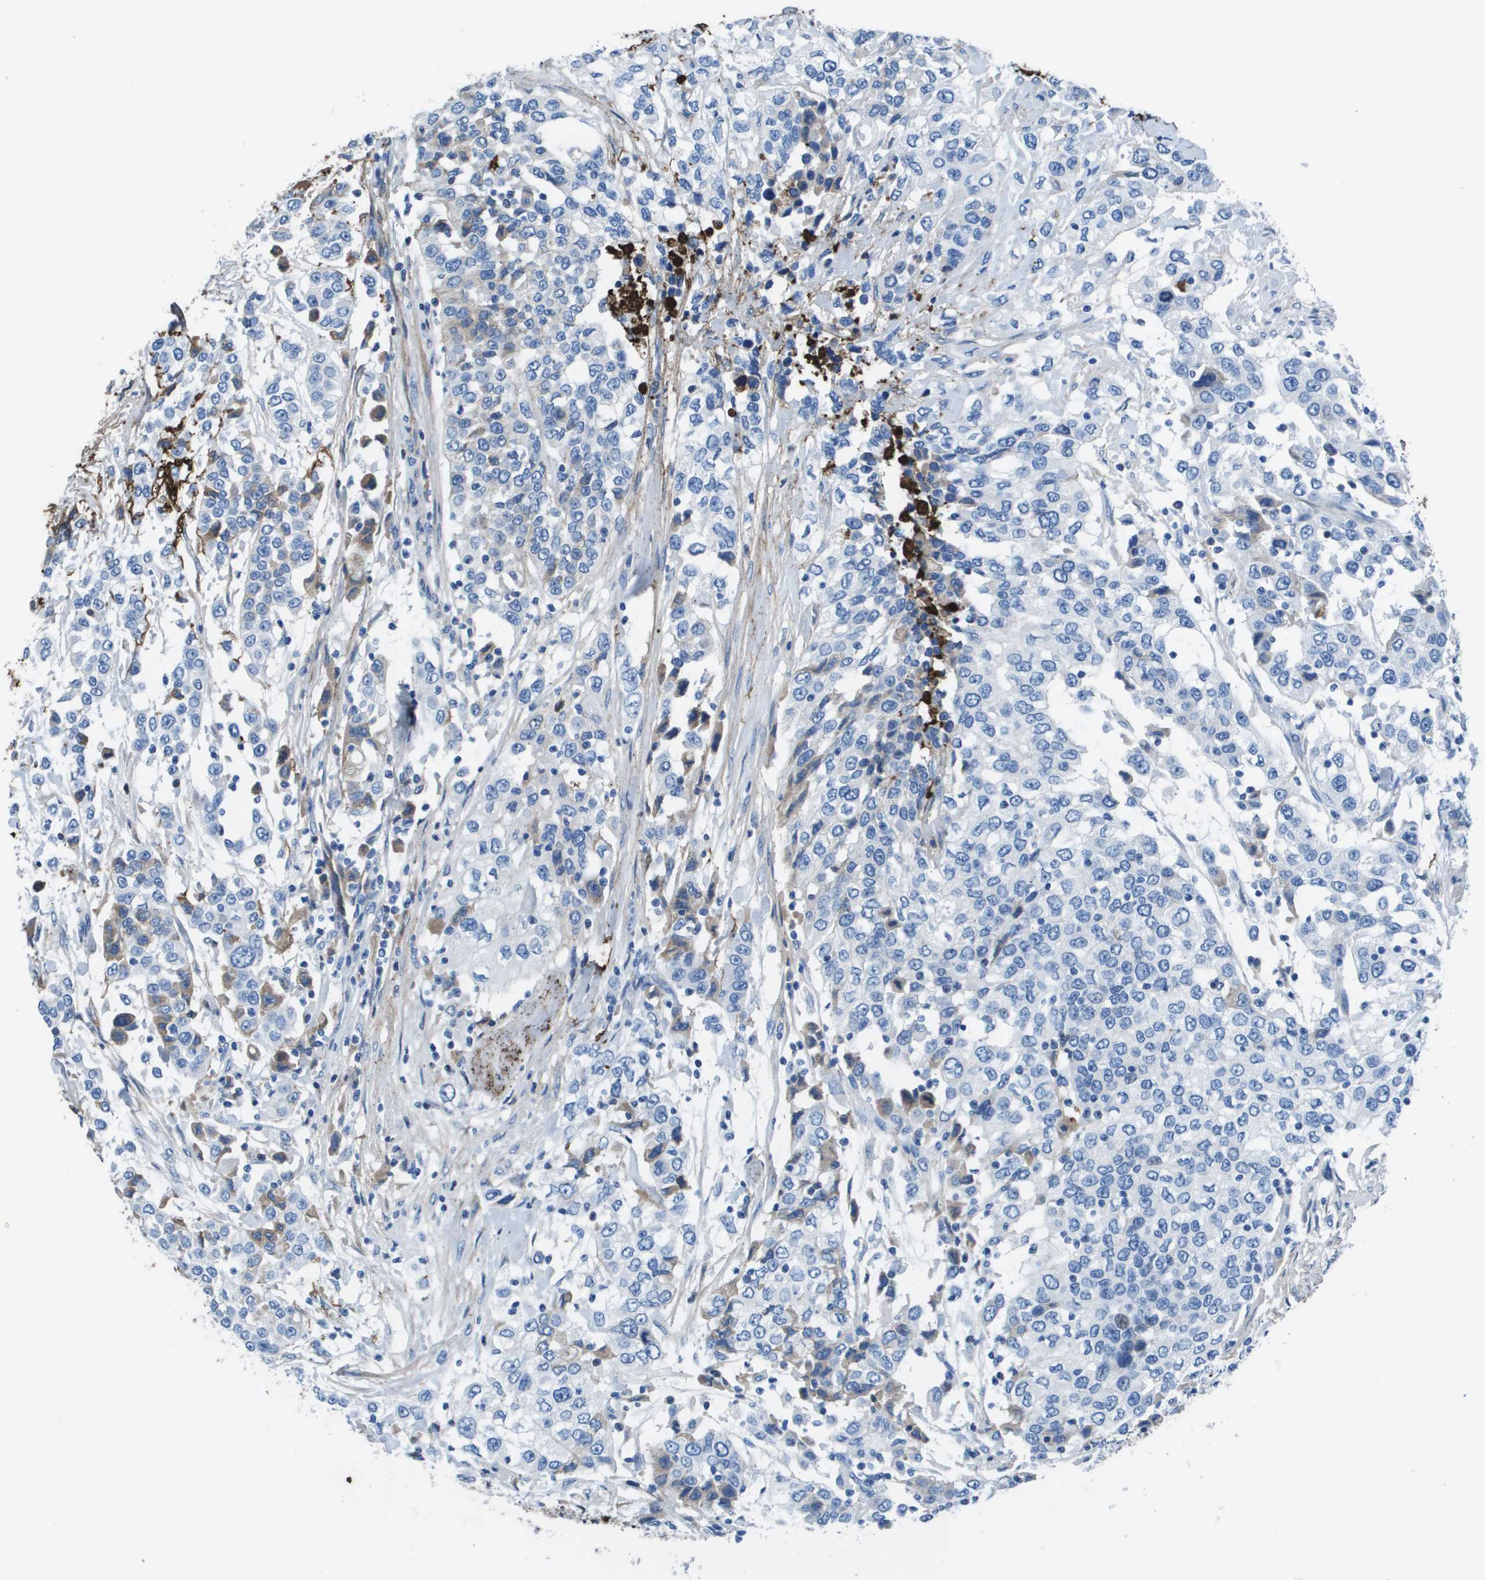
{"staining": {"intensity": "negative", "quantity": "none", "location": "none"}, "tissue": "urothelial cancer", "cell_type": "Tumor cells", "image_type": "cancer", "snomed": [{"axis": "morphology", "description": "Urothelial carcinoma, High grade"}, {"axis": "topography", "description": "Urinary bladder"}], "caption": "The image shows no staining of tumor cells in urothelial cancer. The staining is performed using DAB brown chromogen with nuclei counter-stained in using hematoxylin.", "gene": "VTN", "patient": {"sex": "female", "age": 80}}